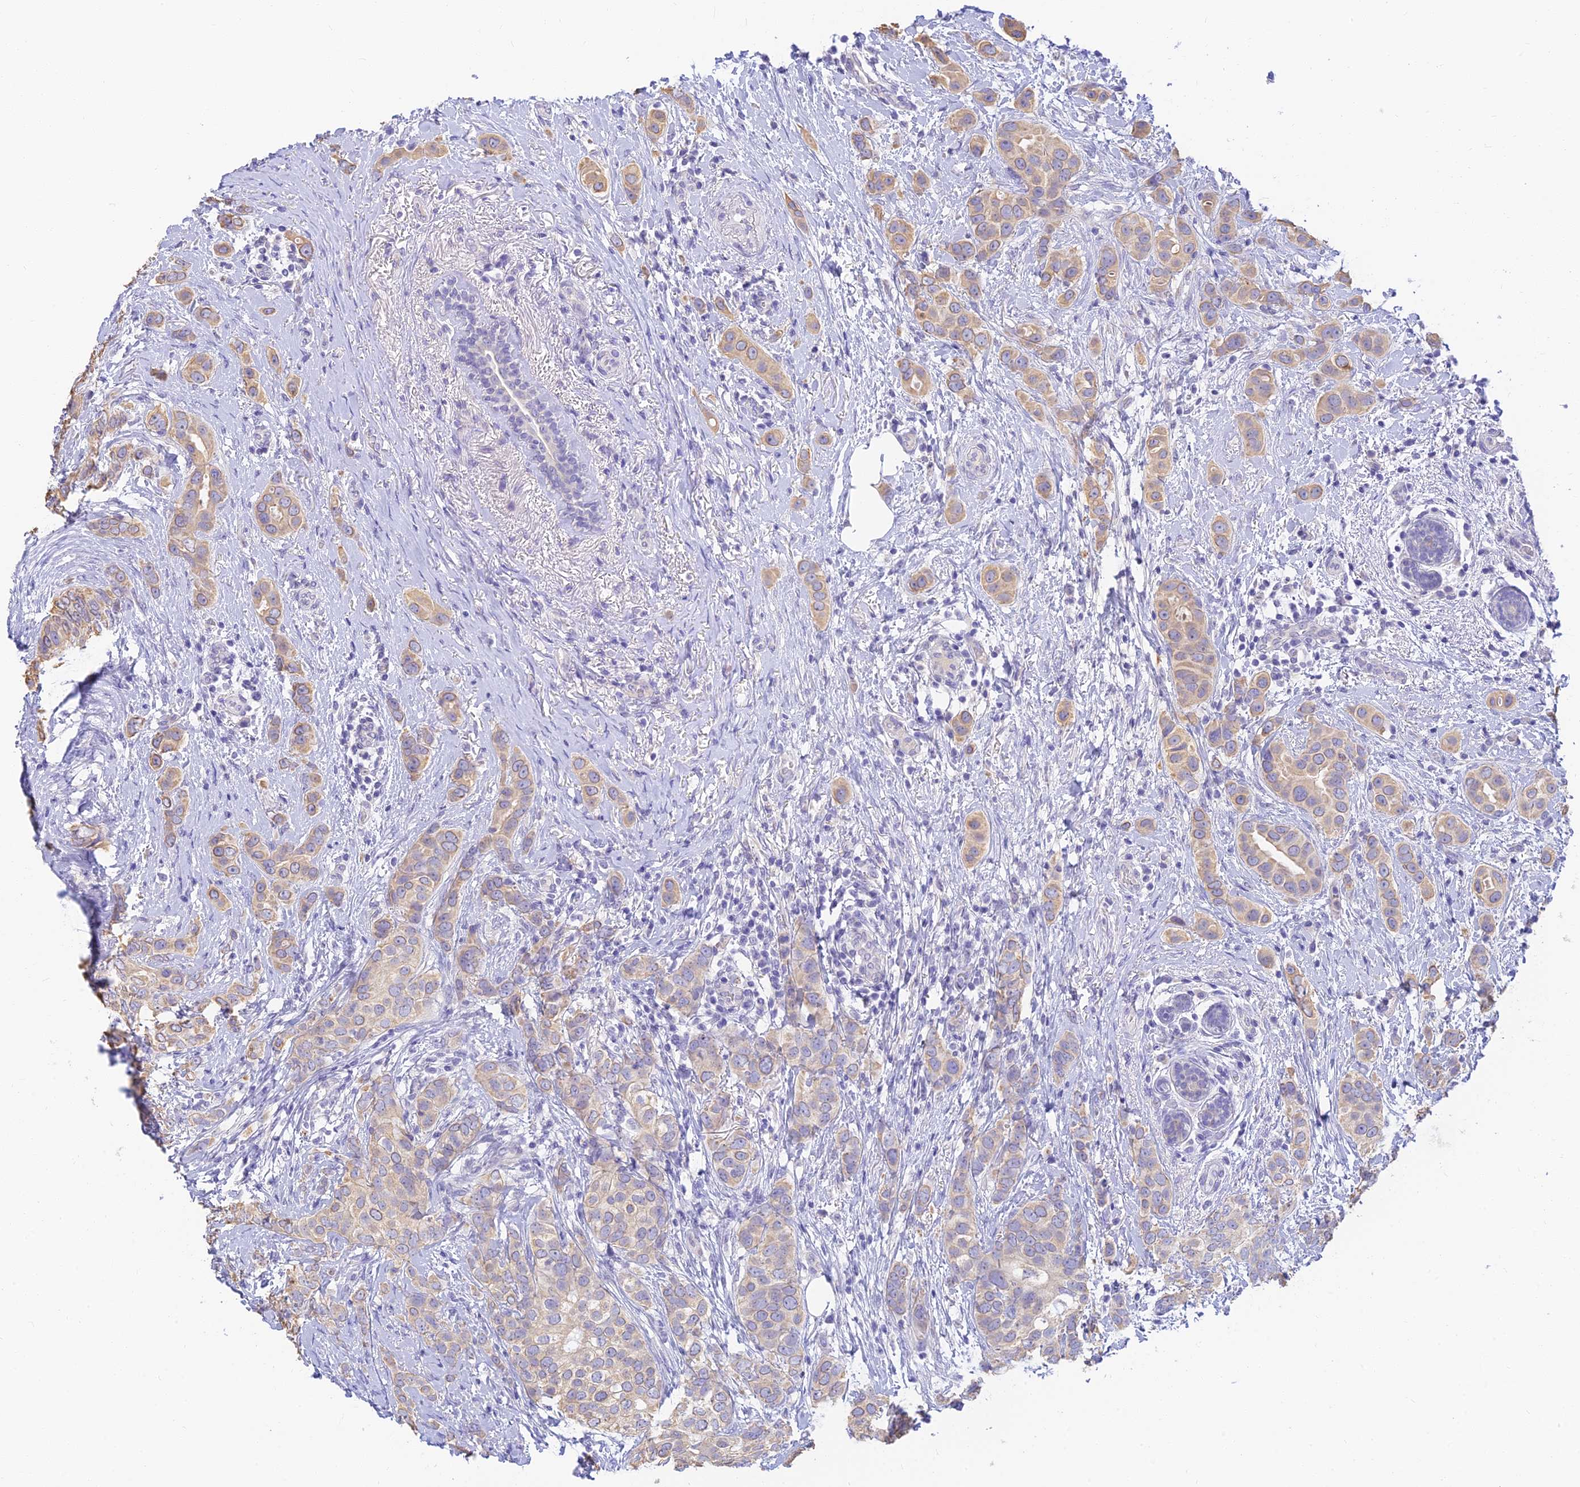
{"staining": {"intensity": "weak", "quantity": ">75%", "location": "cytoplasmic/membranous"}, "tissue": "breast cancer", "cell_type": "Tumor cells", "image_type": "cancer", "snomed": [{"axis": "morphology", "description": "Lobular carcinoma"}, {"axis": "topography", "description": "Breast"}], "caption": "This photomicrograph demonstrates lobular carcinoma (breast) stained with immunohistochemistry (IHC) to label a protein in brown. The cytoplasmic/membranous of tumor cells show weak positivity for the protein. Nuclei are counter-stained blue.", "gene": "INTS13", "patient": {"sex": "female", "age": 51}}